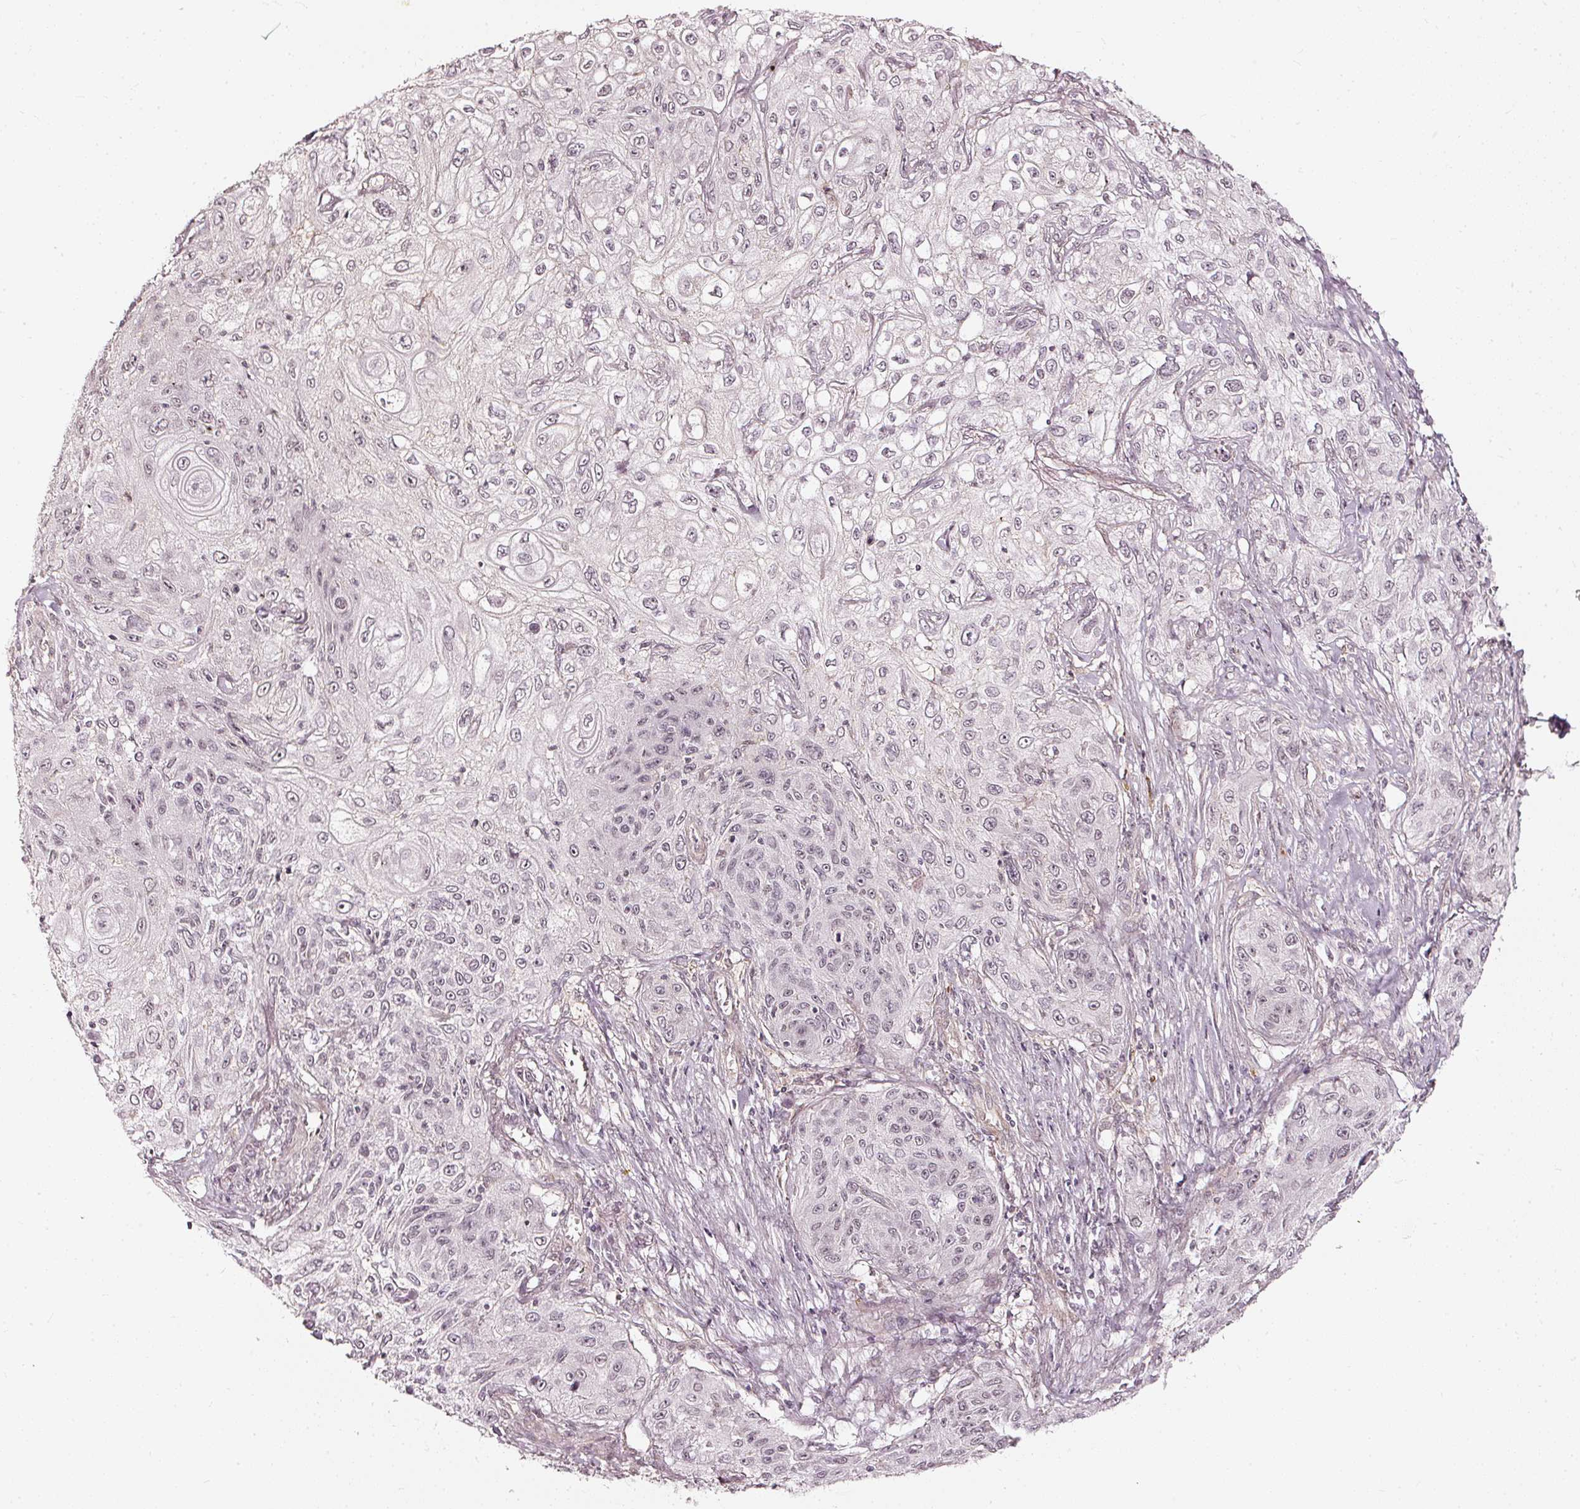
{"staining": {"intensity": "negative", "quantity": "none", "location": "none"}, "tissue": "lung cancer", "cell_type": "Tumor cells", "image_type": "cancer", "snomed": [{"axis": "morphology", "description": "Squamous cell carcinoma, NOS"}, {"axis": "topography", "description": "Lung"}], "caption": "Micrograph shows no protein staining in tumor cells of lung cancer (squamous cell carcinoma) tissue.", "gene": "DRD2", "patient": {"sex": "female", "age": 69}}